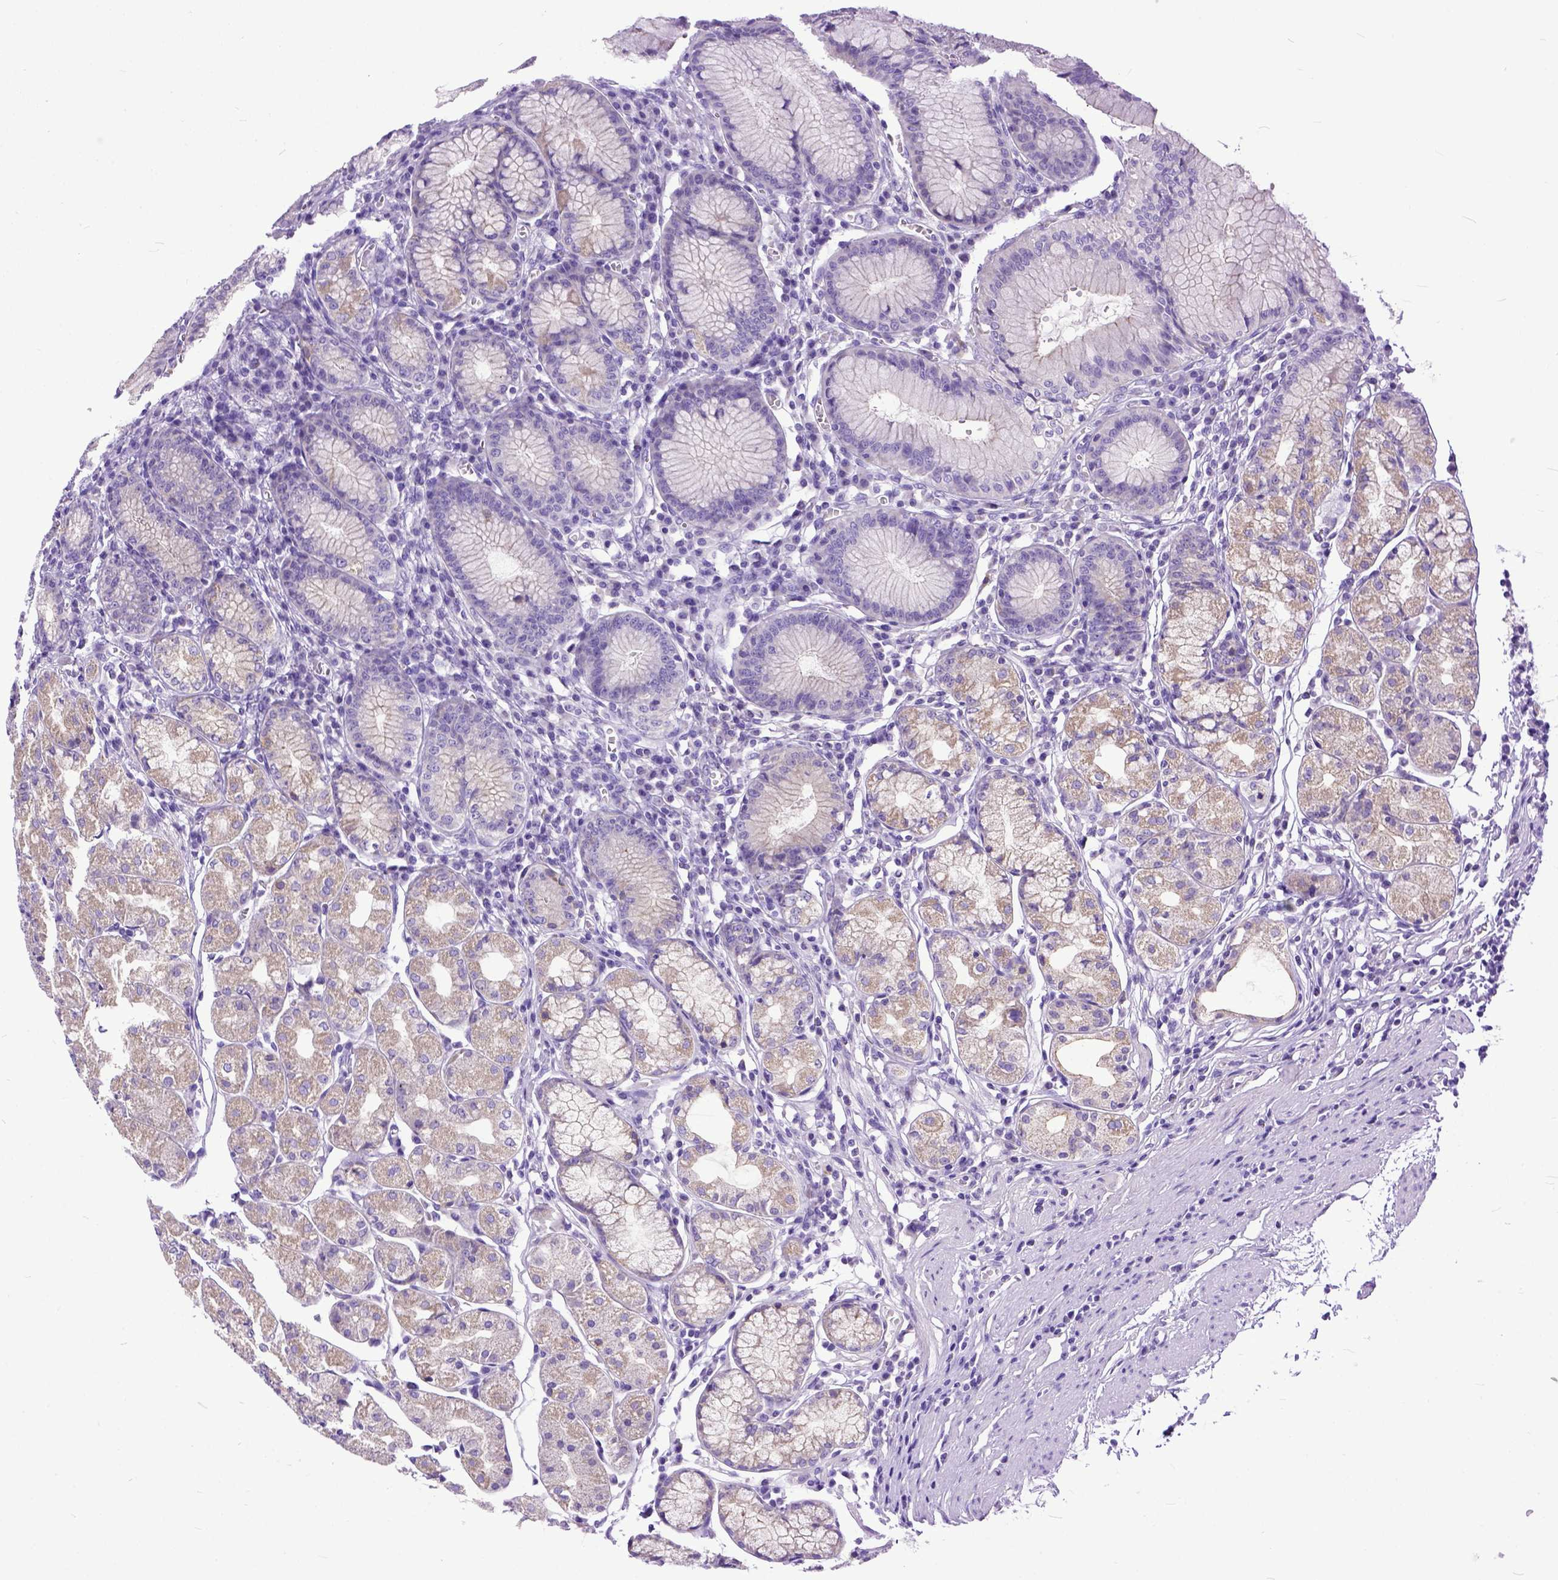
{"staining": {"intensity": "weak", "quantity": "<25%", "location": "cytoplasmic/membranous"}, "tissue": "stomach", "cell_type": "Glandular cells", "image_type": "normal", "snomed": [{"axis": "morphology", "description": "Normal tissue, NOS"}, {"axis": "topography", "description": "Stomach"}], "caption": "Immunohistochemistry micrograph of benign stomach: stomach stained with DAB reveals no significant protein expression in glandular cells.", "gene": "PPL", "patient": {"sex": "male", "age": 55}}